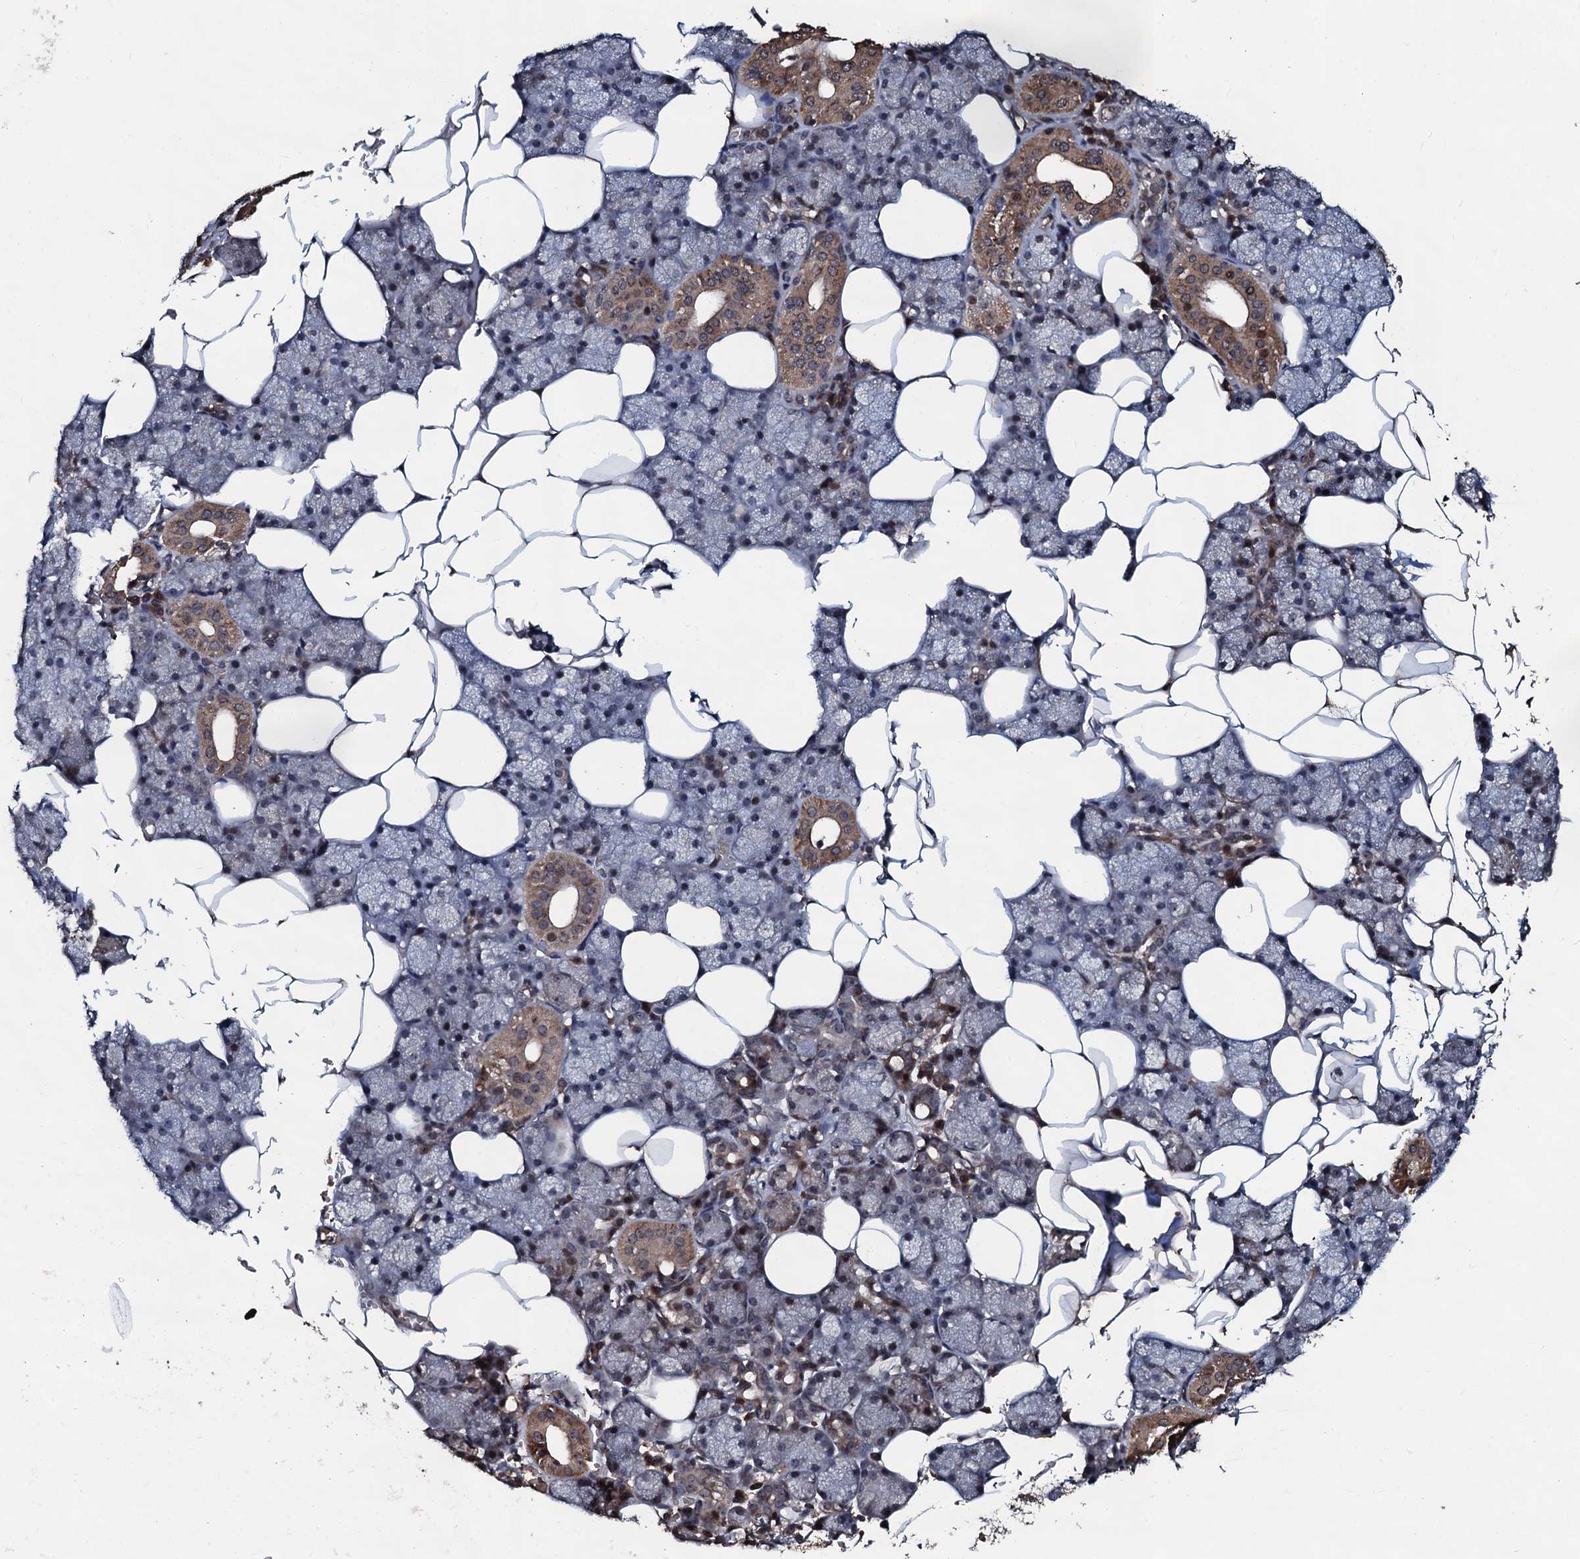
{"staining": {"intensity": "moderate", "quantity": "25%-75%", "location": "cytoplasmic/membranous"}, "tissue": "salivary gland", "cell_type": "Glandular cells", "image_type": "normal", "snomed": [{"axis": "morphology", "description": "Normal tissue, NOS"}, {"axis": "topography", "description": "Salivary gland"}], "caption": "Brown immunohistochemical staining in unremarkable salivary gland demonstrates moderate cytoplasmic/membranous expression in about 25%-75% of glandular cells.", "gene": "SUPT7L", "patient": {"sex": "male", "age": 62}}